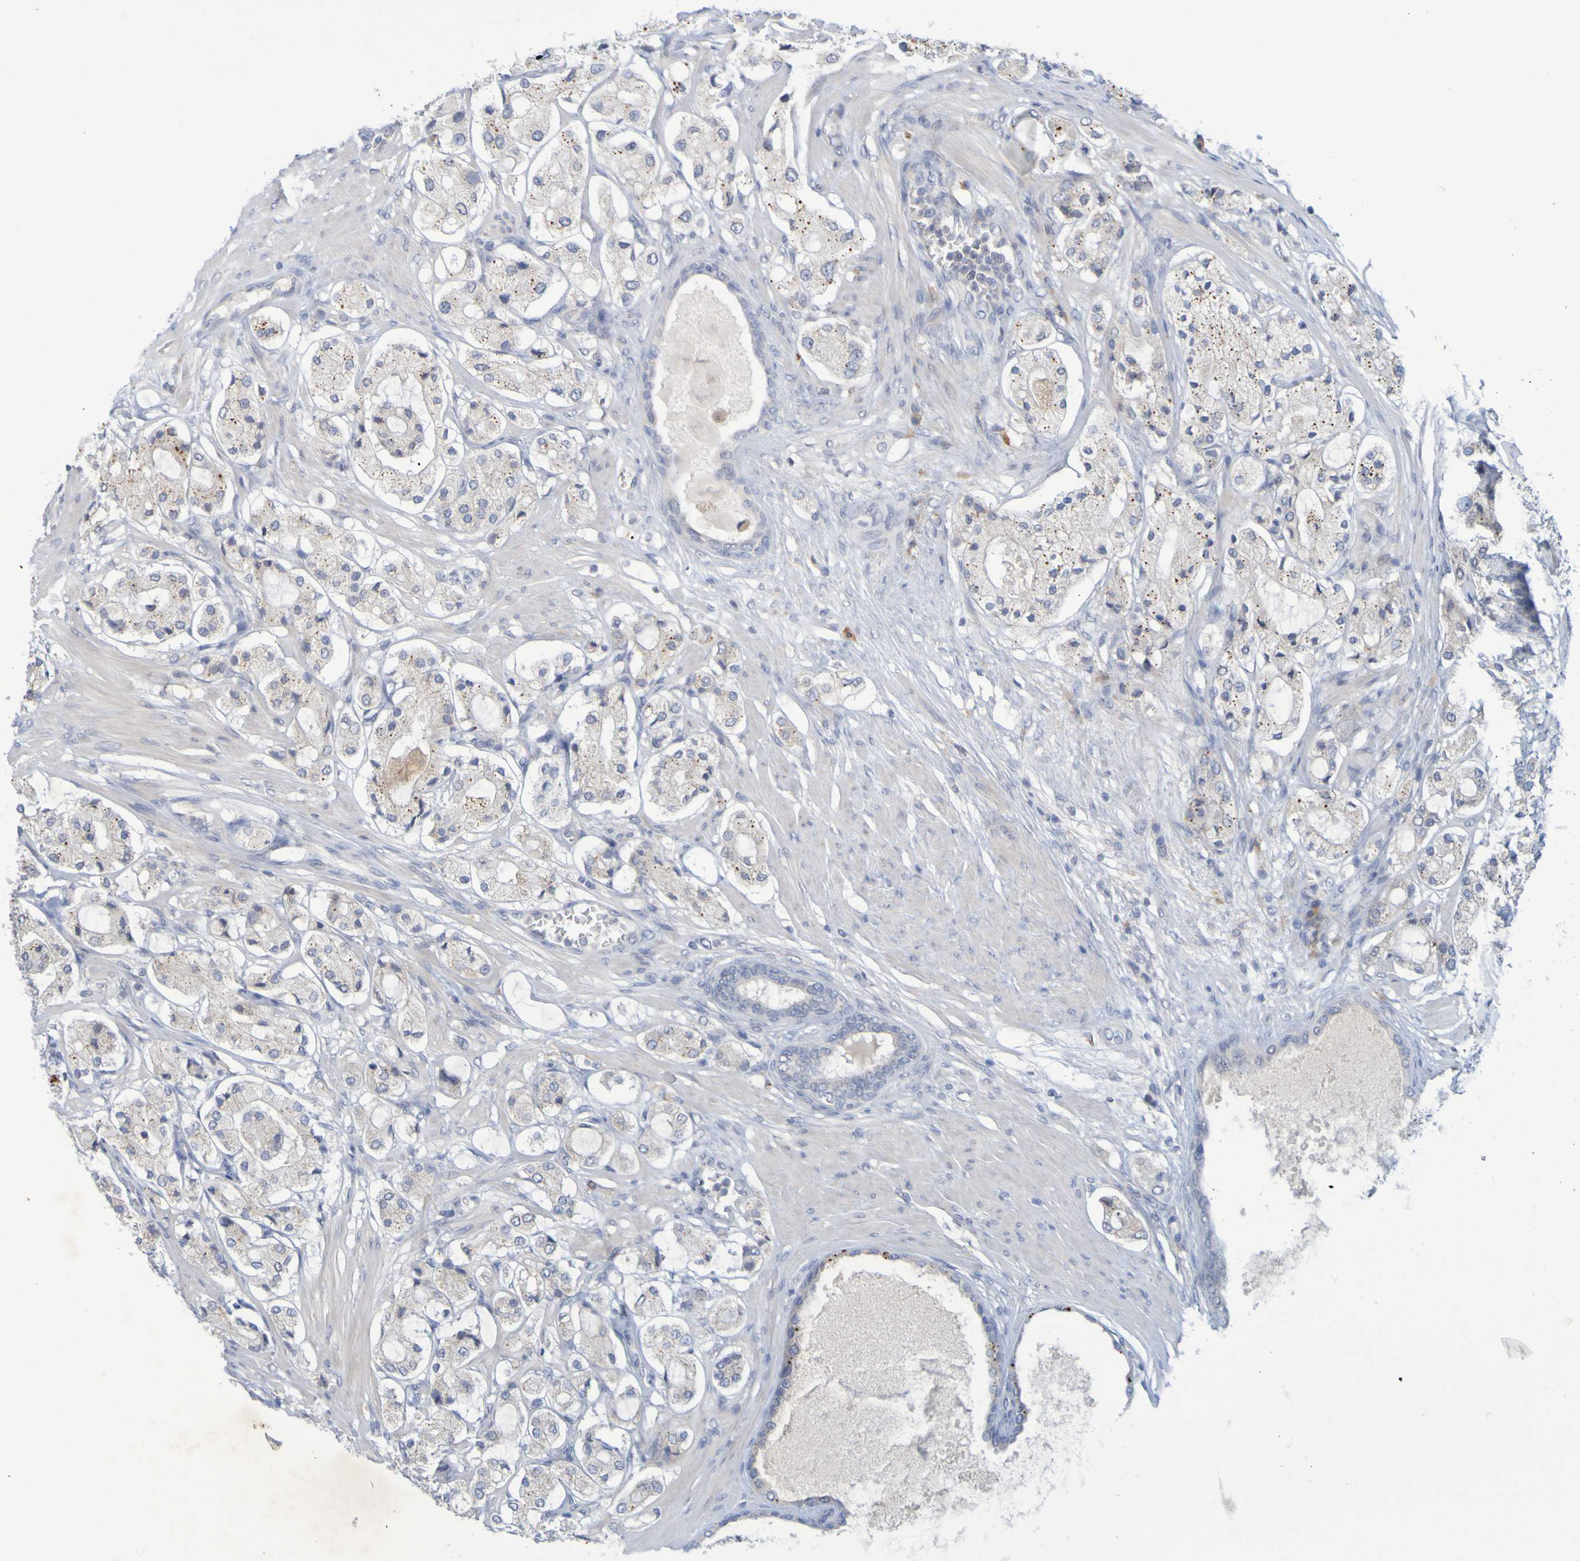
{"staining": {"intensity": "negative", "quantity": "none", "location": "none"}, "tissue": "prostate cancer", "cell_type": "Tumor cells", "image_type": "cancer", "snomed": [{"axis": "morphology", "description": "Adenocarcinoma, High grade"}, {"axis": "topography", "description": "Prostate"}], "caption": "Immunohistochemical staining of prostate cancer reveals no significant positivity in tumor cells. The staining is performed using DAB (3,3'-diaminobenzidine) brown chromogen with nuclei counter-stained in using hematoxylin.", "gene": "LILRB5", "patient": {"sex": "male", "age": 65}}